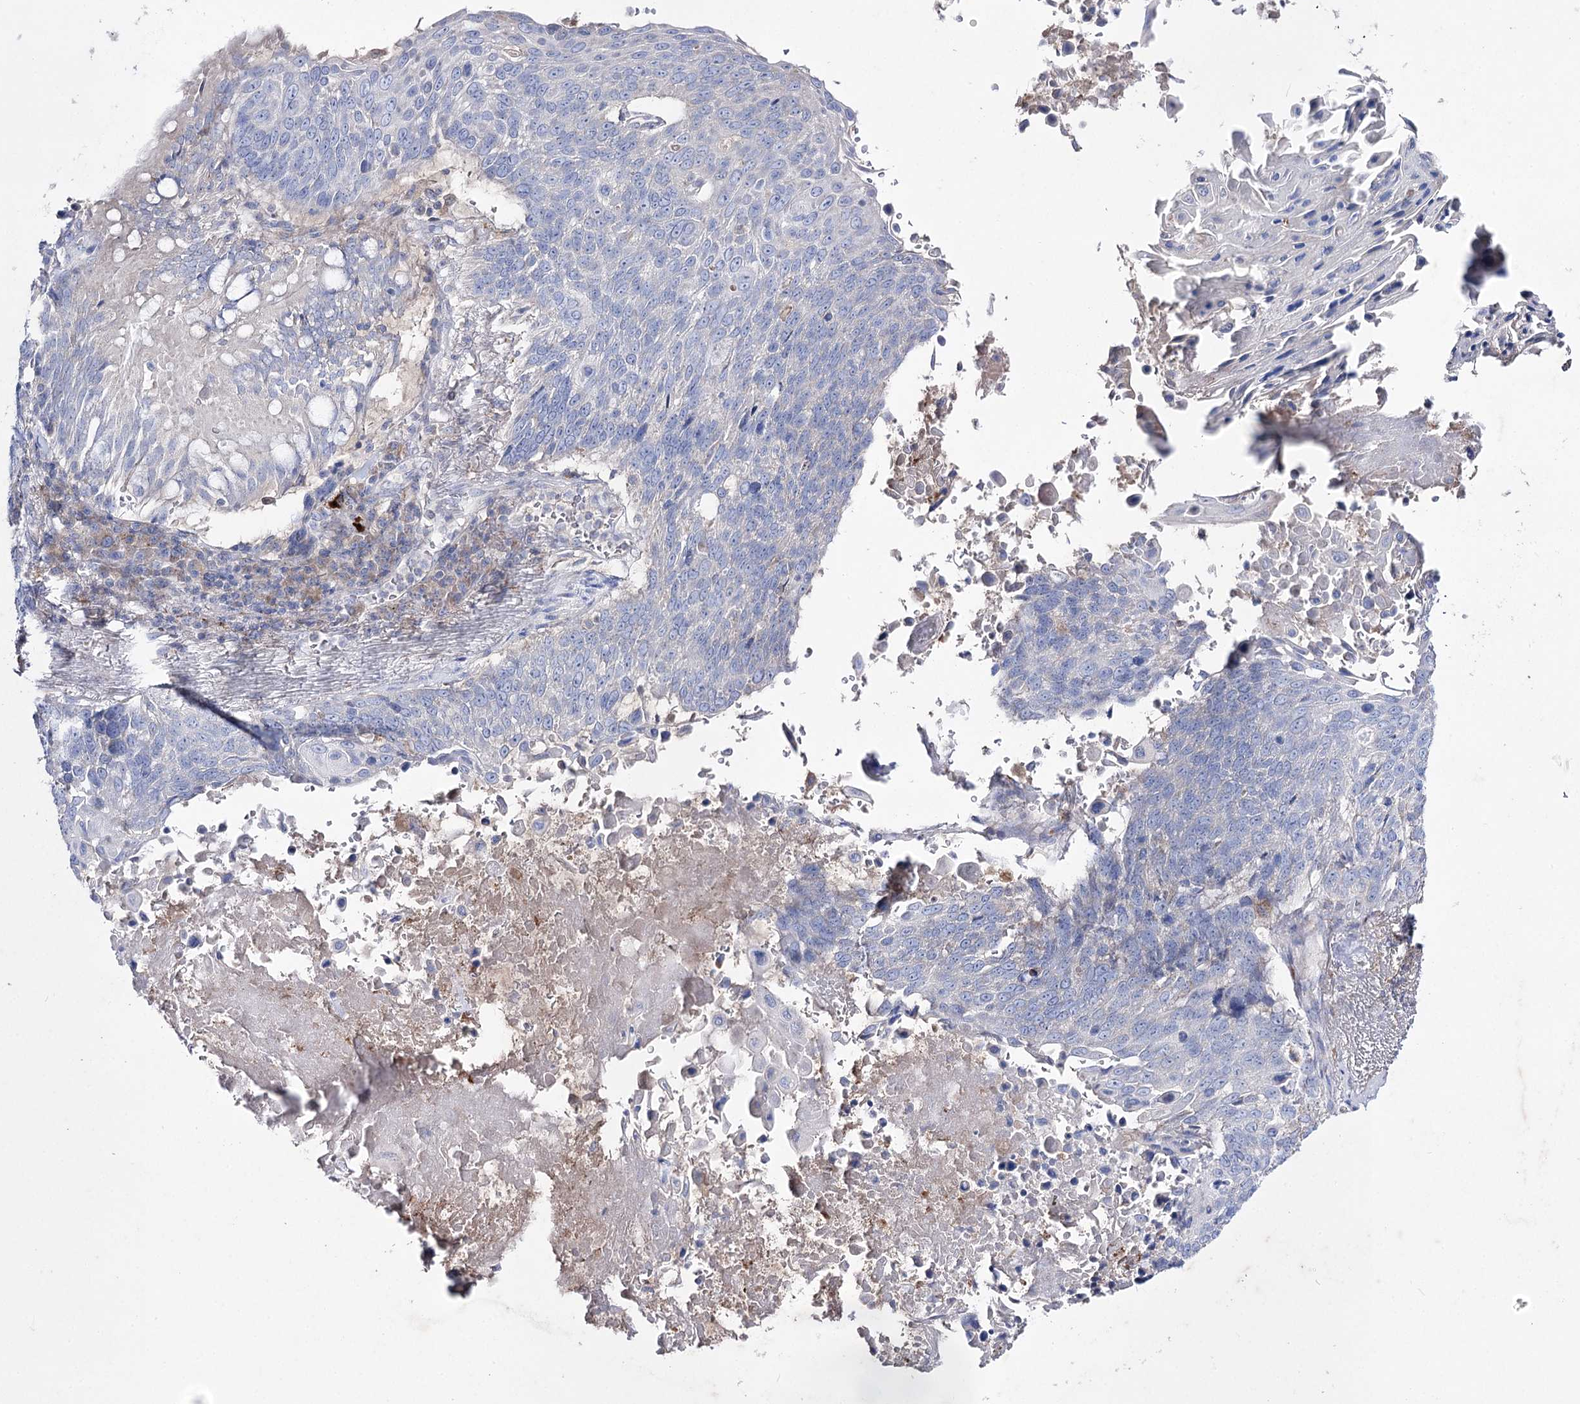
{"staining": {"intensity": "negative", "quantity": "none", "location": "none"}, "tissue": "lung cancer", "cell_type": "Tumor cells", "image_type": "cancer", "snomed": [{"axis": "morphology", "description": "Squamous cell carcinoma, NOS"}, {"axis": "topography", "description": "Lung"}], "caption": "High power microscopy histopathology image of an immunohistochemistry image of squamous cell carcinoma (lung), revealing no significant positivity in tumor cells. The staining was performed using DAB (3,3'-diaminobenzidine) to visualize the protein expression in brown, while the nuclei were stained in blue with hematoxylin (Magnification: 20x).", "gene": "NAGLU", "patient": {"sex": "male", "age": 66}}